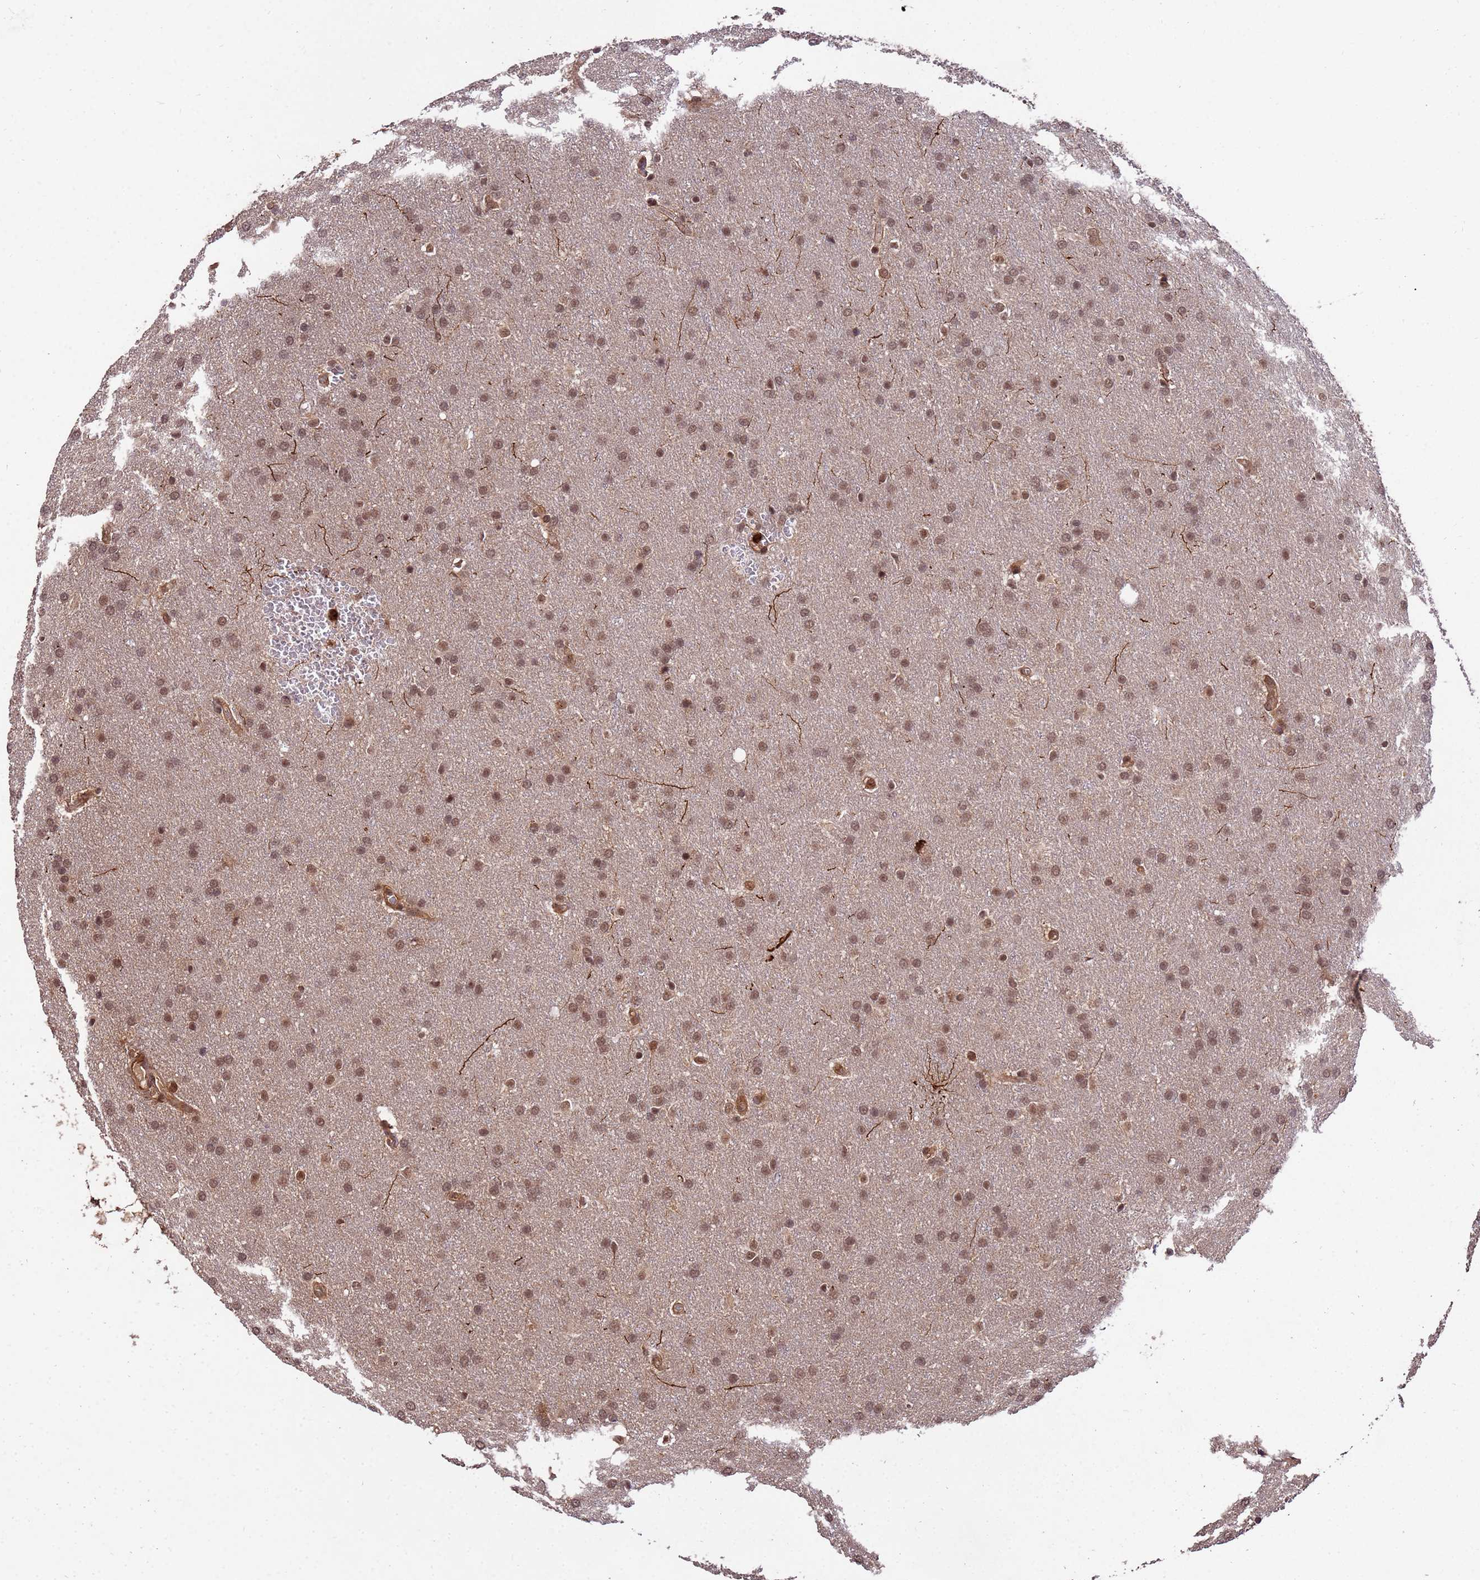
{"staining": {"intensity": "moderate", "quantity": ">75%", "location": "nuclear"}, "tissue": "glioma", "cell_type": "Tumor cells", "image_type": "cancer", "snomed": [{"axis": "morphology", "description": "Glioma, malignant, Low grade"}, {"axis": "topography", "description": "Brain"}], "caption": "A brown stain labels moderate nuclear expression of a protein in glioma tumor cells.", "gene": "ZNF619", "patient": {"sex": "female", "age": 32}}